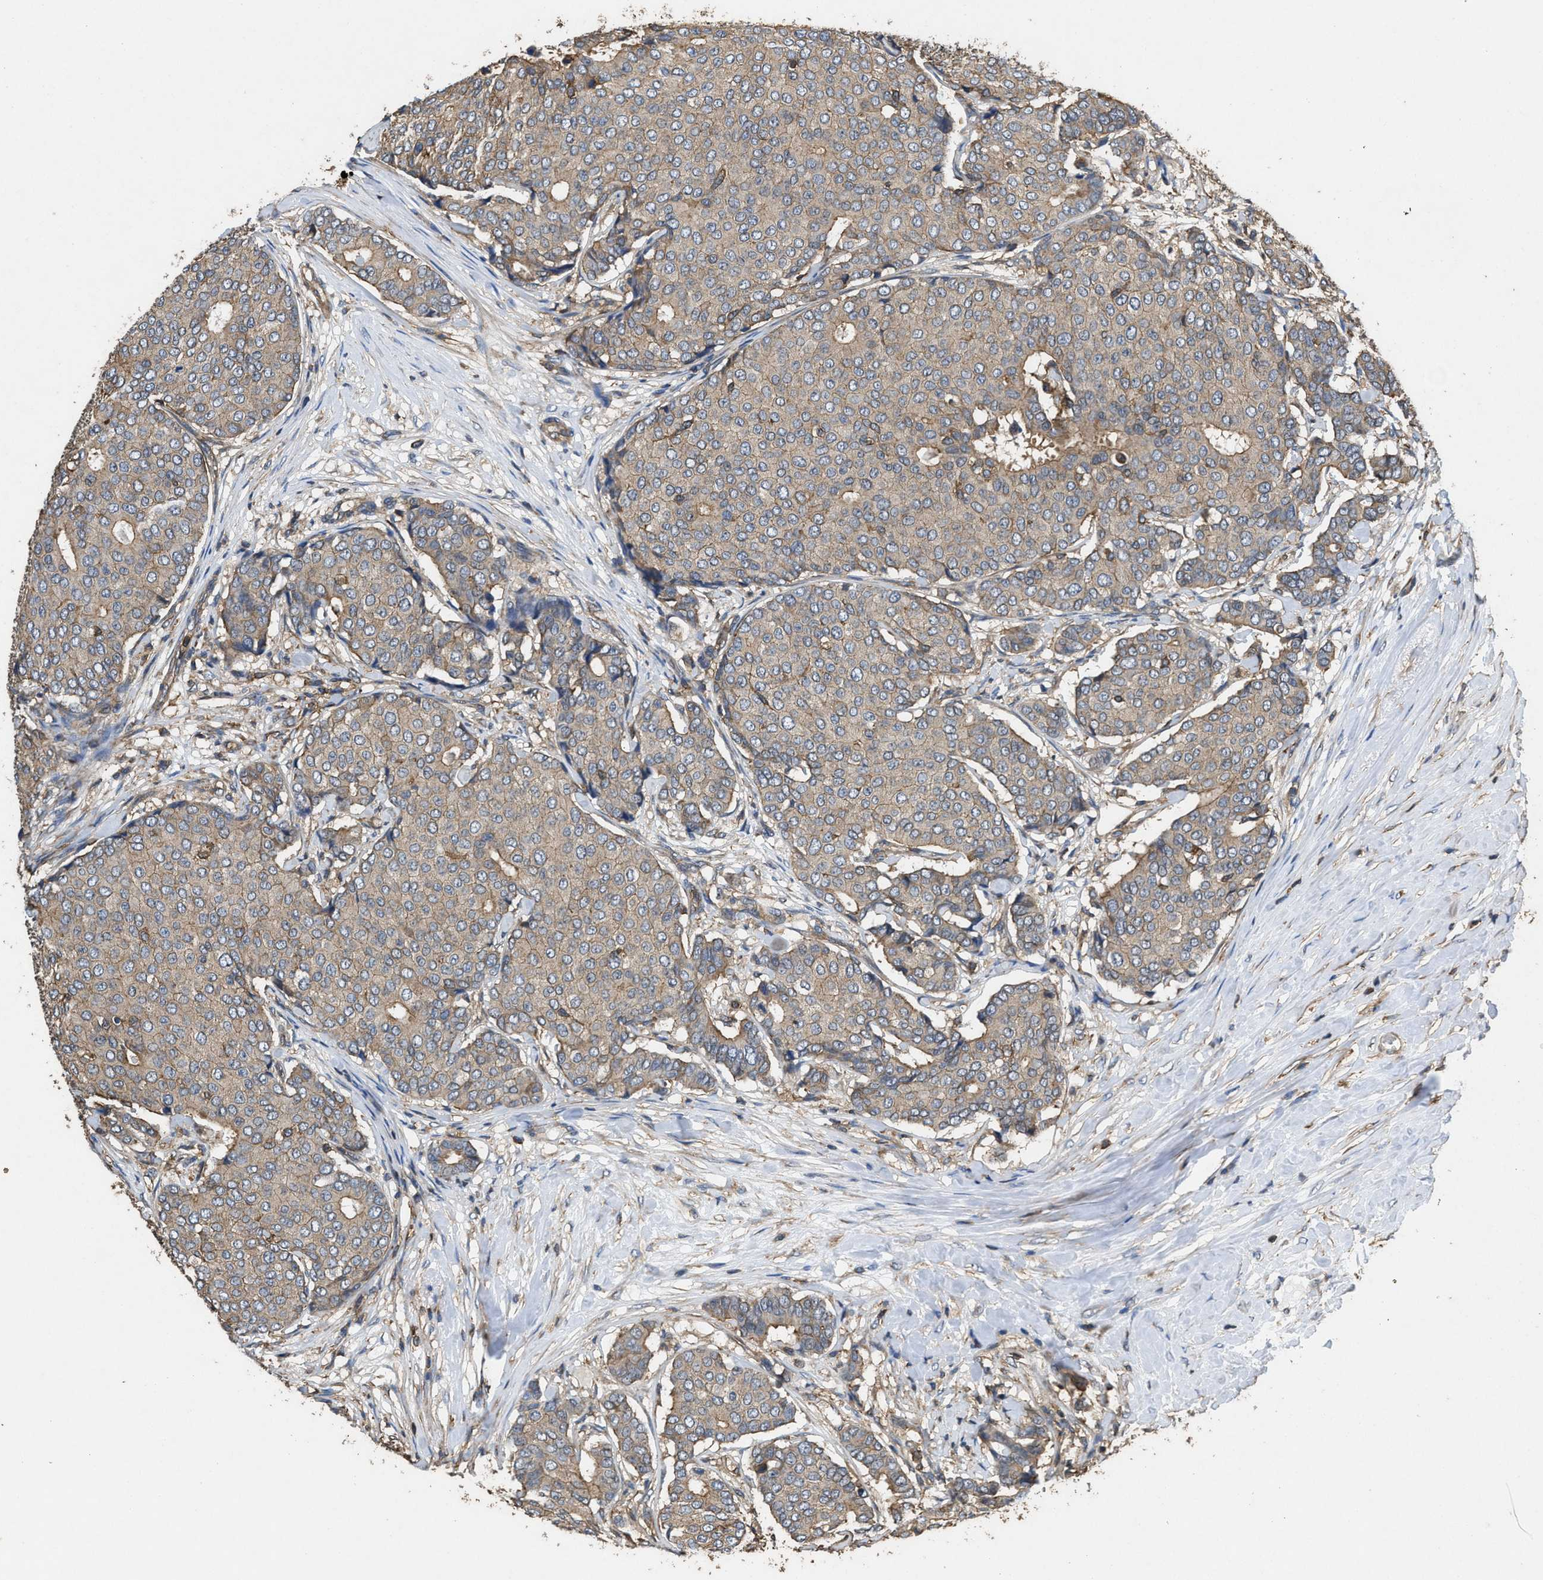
{"staining": {"intensity": "weak", "quantity": "25%-75%", "location": "cytoplasmic/membranous"}, "tissue": "breast cancer", "cell_type": "Tumor cells", "image_type": "cancer", "snomed": [{"axis": "morphology", "description": "Duct carcinoma"}, {"axis": "topography", "description": "Breast"}], "caption": "This is a micrograph of immunohistochemistry (IHC) staining of breast cancer, which shows weak expression in the cytoplasmic/membranous of tumor cells.", "gene": "LINGO2", "patient": {"sex": "female", "age": 75}}